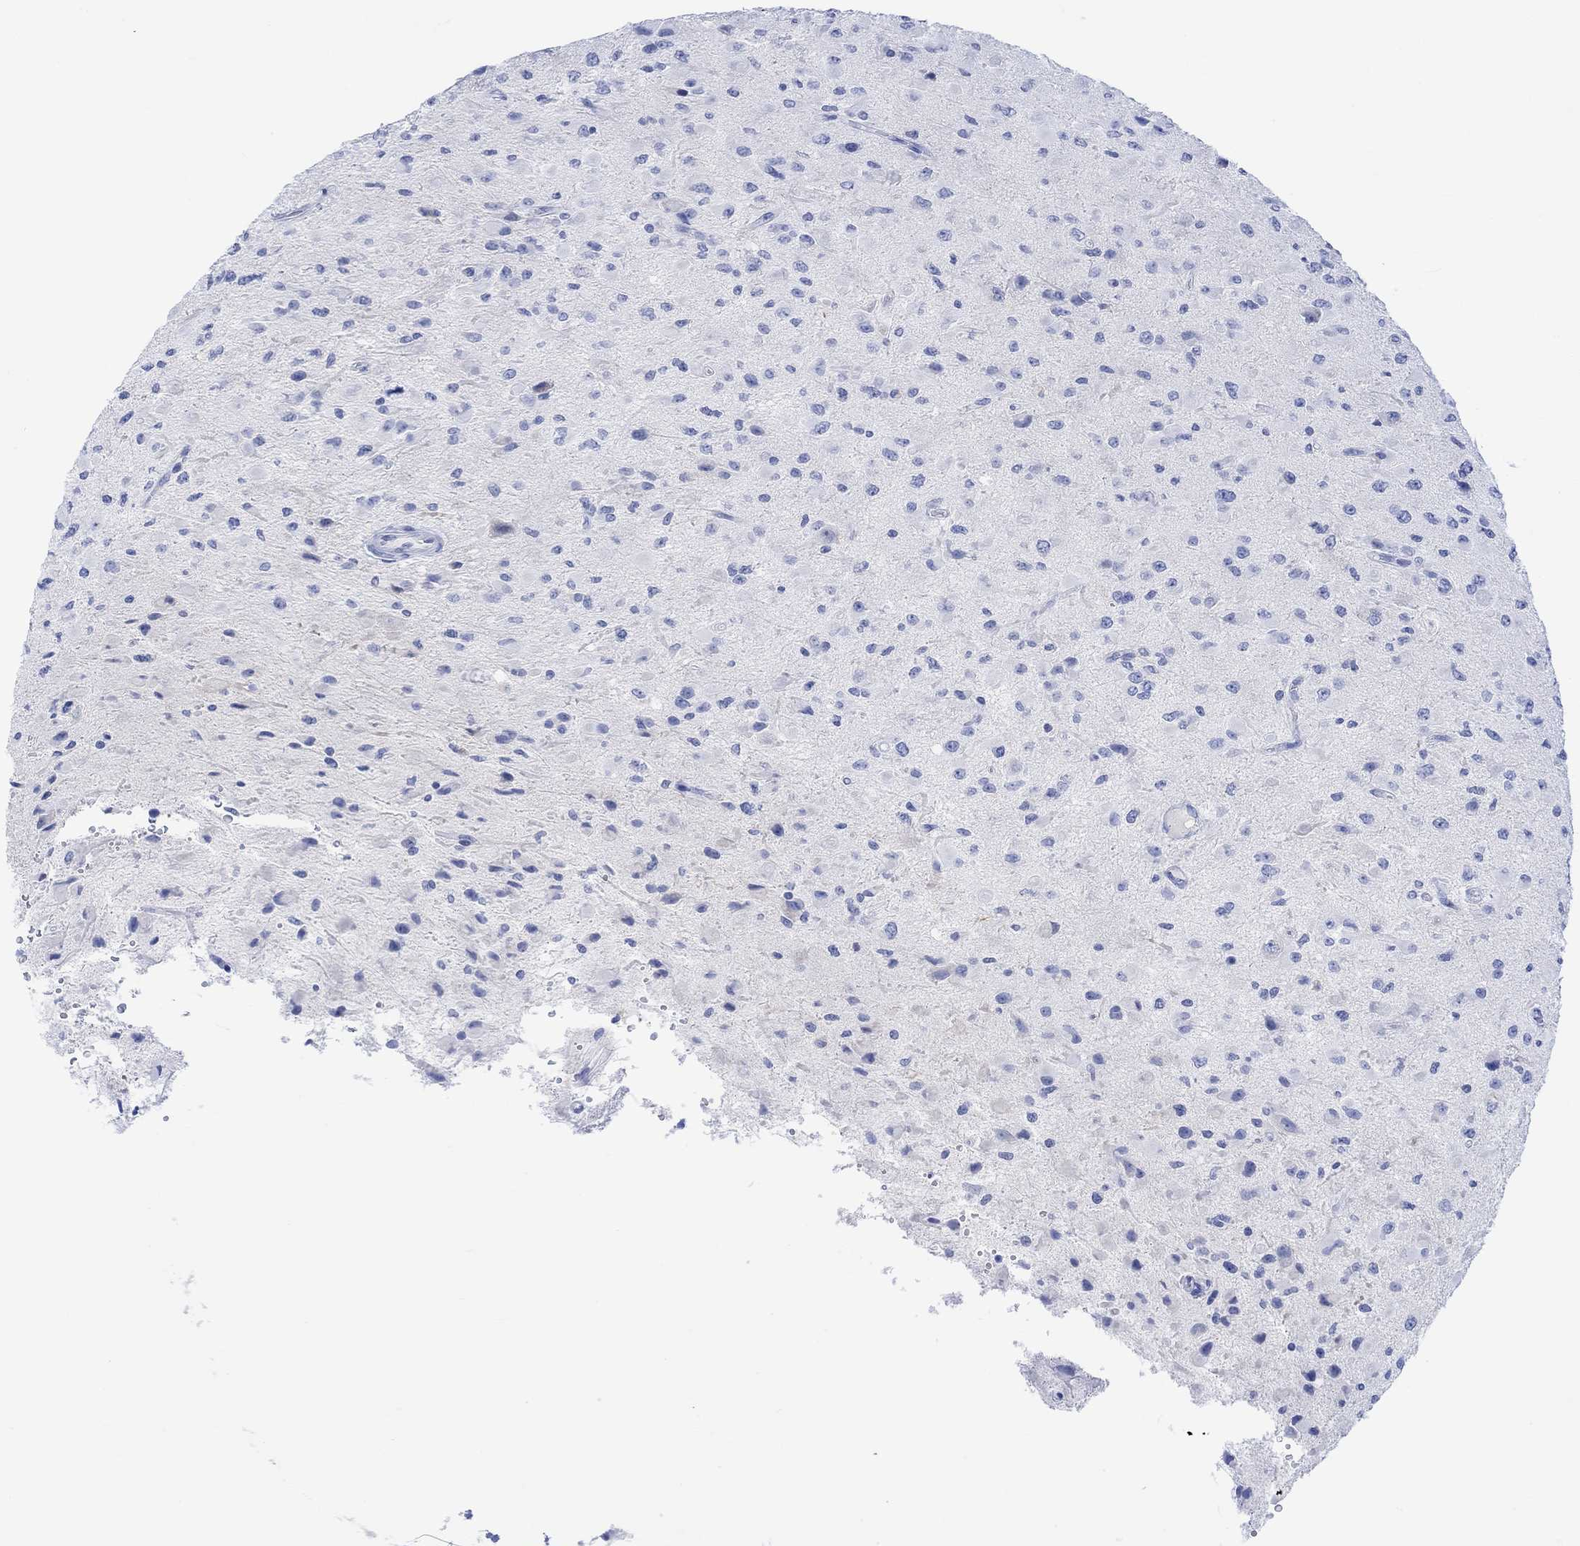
{"staining": {"intensity": "negative", "quantity": "none", "location": "none"}, "tissue": "glioma", "cell_type": "Tumor cells", "image_type": "cancer", "snomed": [{"axis": "morphology", "description": "Glioma, malignant, High grade"}, {"axis": "topography", "description": "Cerebral cortex"}], "caption": "Human malignant glioma (high-grade) stained for a protein using immunohistochemistry demonstrates no expression in tumor cells.", "gene": "CALCA", "patient": {"sex": "male", "age": 35}}